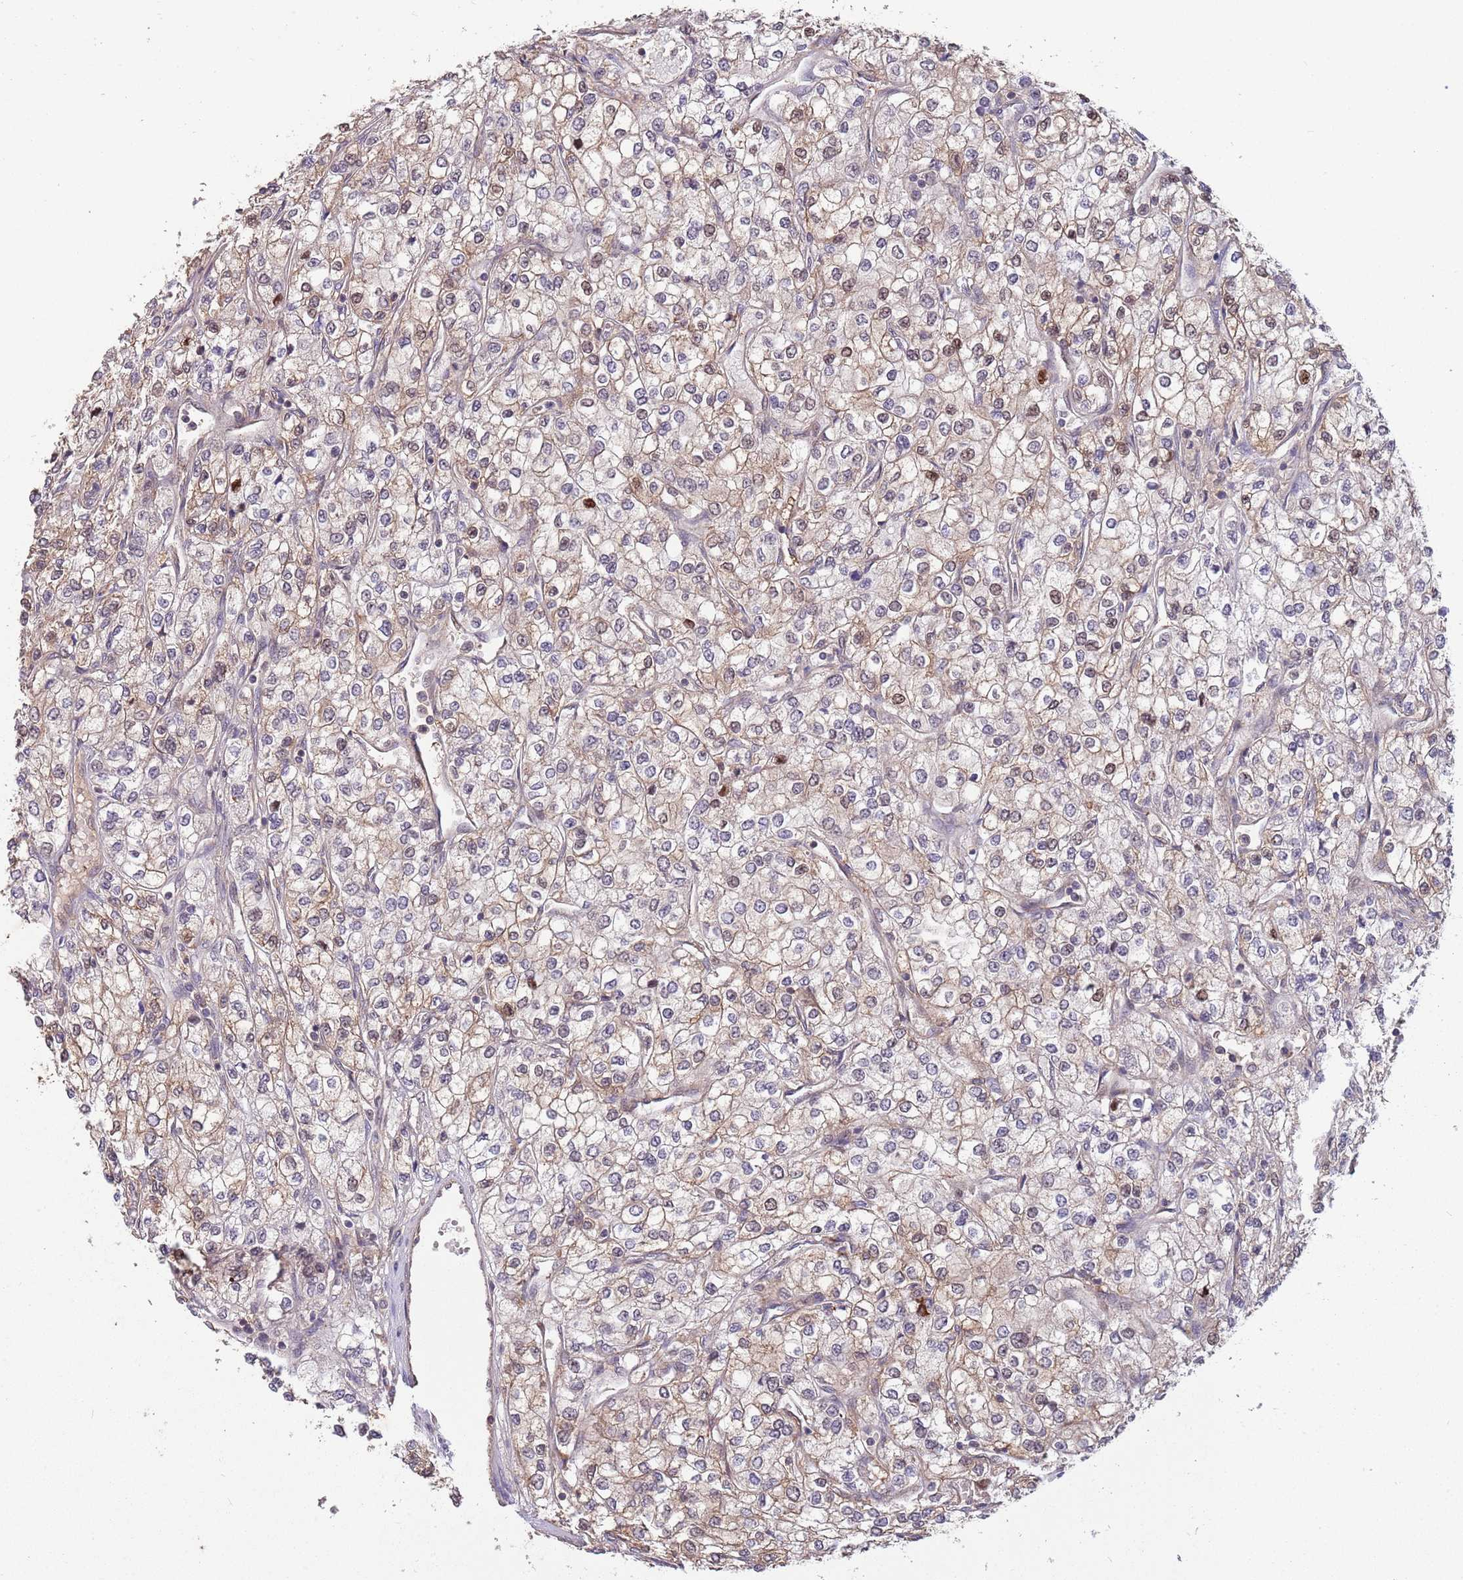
{"staining": {"intensity": "weak", "quantity": "25%-75%", "location": "cytoplasmic/membranous"}, "tissue": "renal cancer", "cell_type": "Tumor cells", "image_type": "cancer", "snomed": [{"axis": "morphology", "description": "Adenocarcinoma, NOS"}, {"axis": "topography", "description": "Kidney"}], "caption": "Renal adenocarcinoma stained with DAB (3,3'-diaminobenzidine) immunohistochemistry shows low levels of weak cytoplasmic/membranous positivity in approximately 25%-75% of tumor cells.", "gene": "SALL1", "patient": {"sex": "male", "age": 80}}